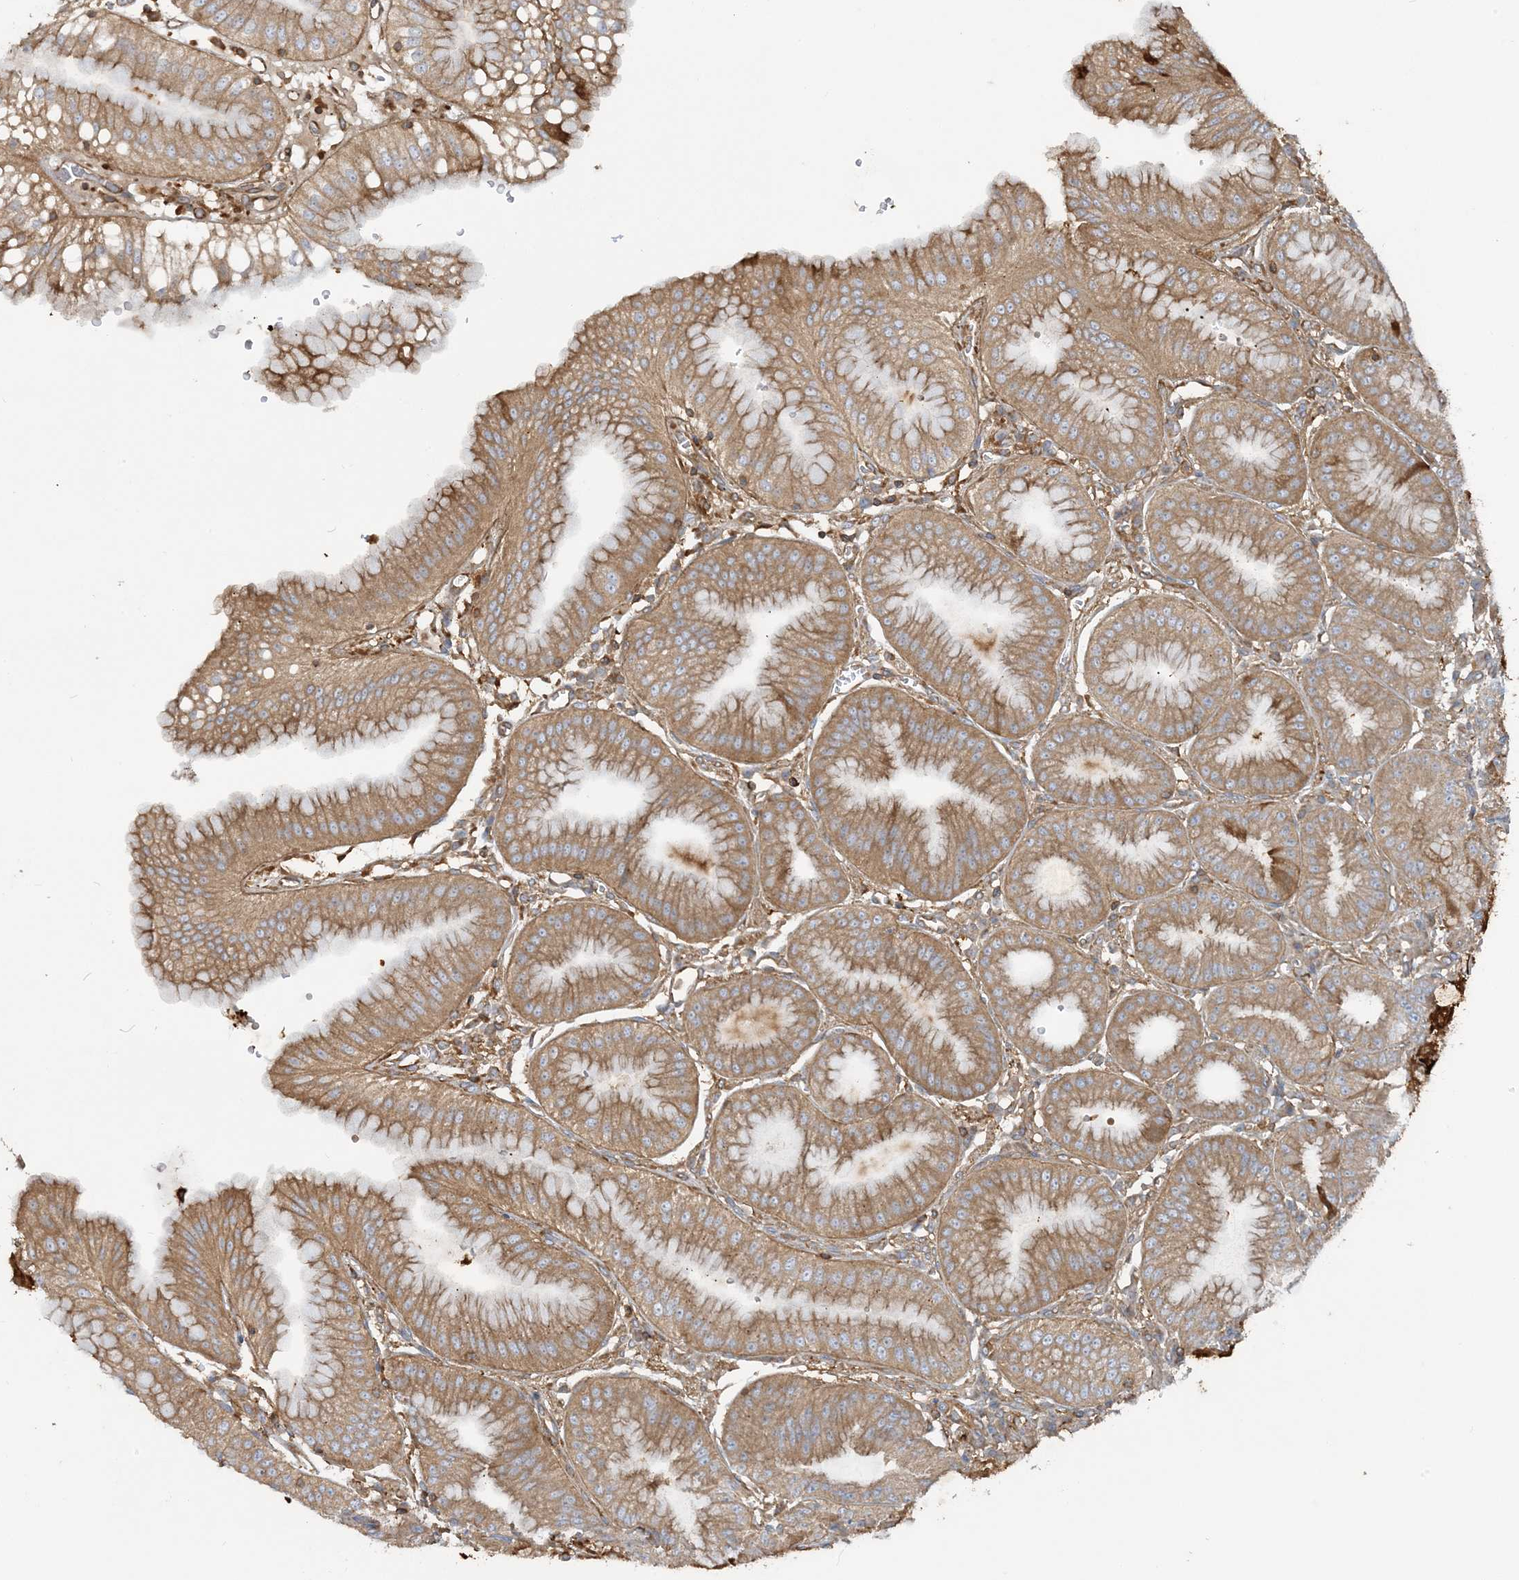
{"staining": {"intensity": "moderate", "quantity": ">75%", "location": "cytoplasmic/membranous"}, "tissue": "stomach", "cell_type": "Glandular cells", "image_type": "normal", "snomed": [{"axis": "morphology", "description": "Normal tissue, NOS"}, {"axis": "topography", "description": "Stomach, lower"}], "caption": "High-magnification brightfield microscopy of unremarkable stomach stained with DAB (brown) and counterstained with hematoxylin (blue). glandular cells exhibit moderate cytoplasmic/membranous positivity is seen in approximately>75% of cells. (DAB IHC with brightfield microscopy, high magnification).", "gene": "SFMBT2", "patient": {"sex": "male", "age": 71}}